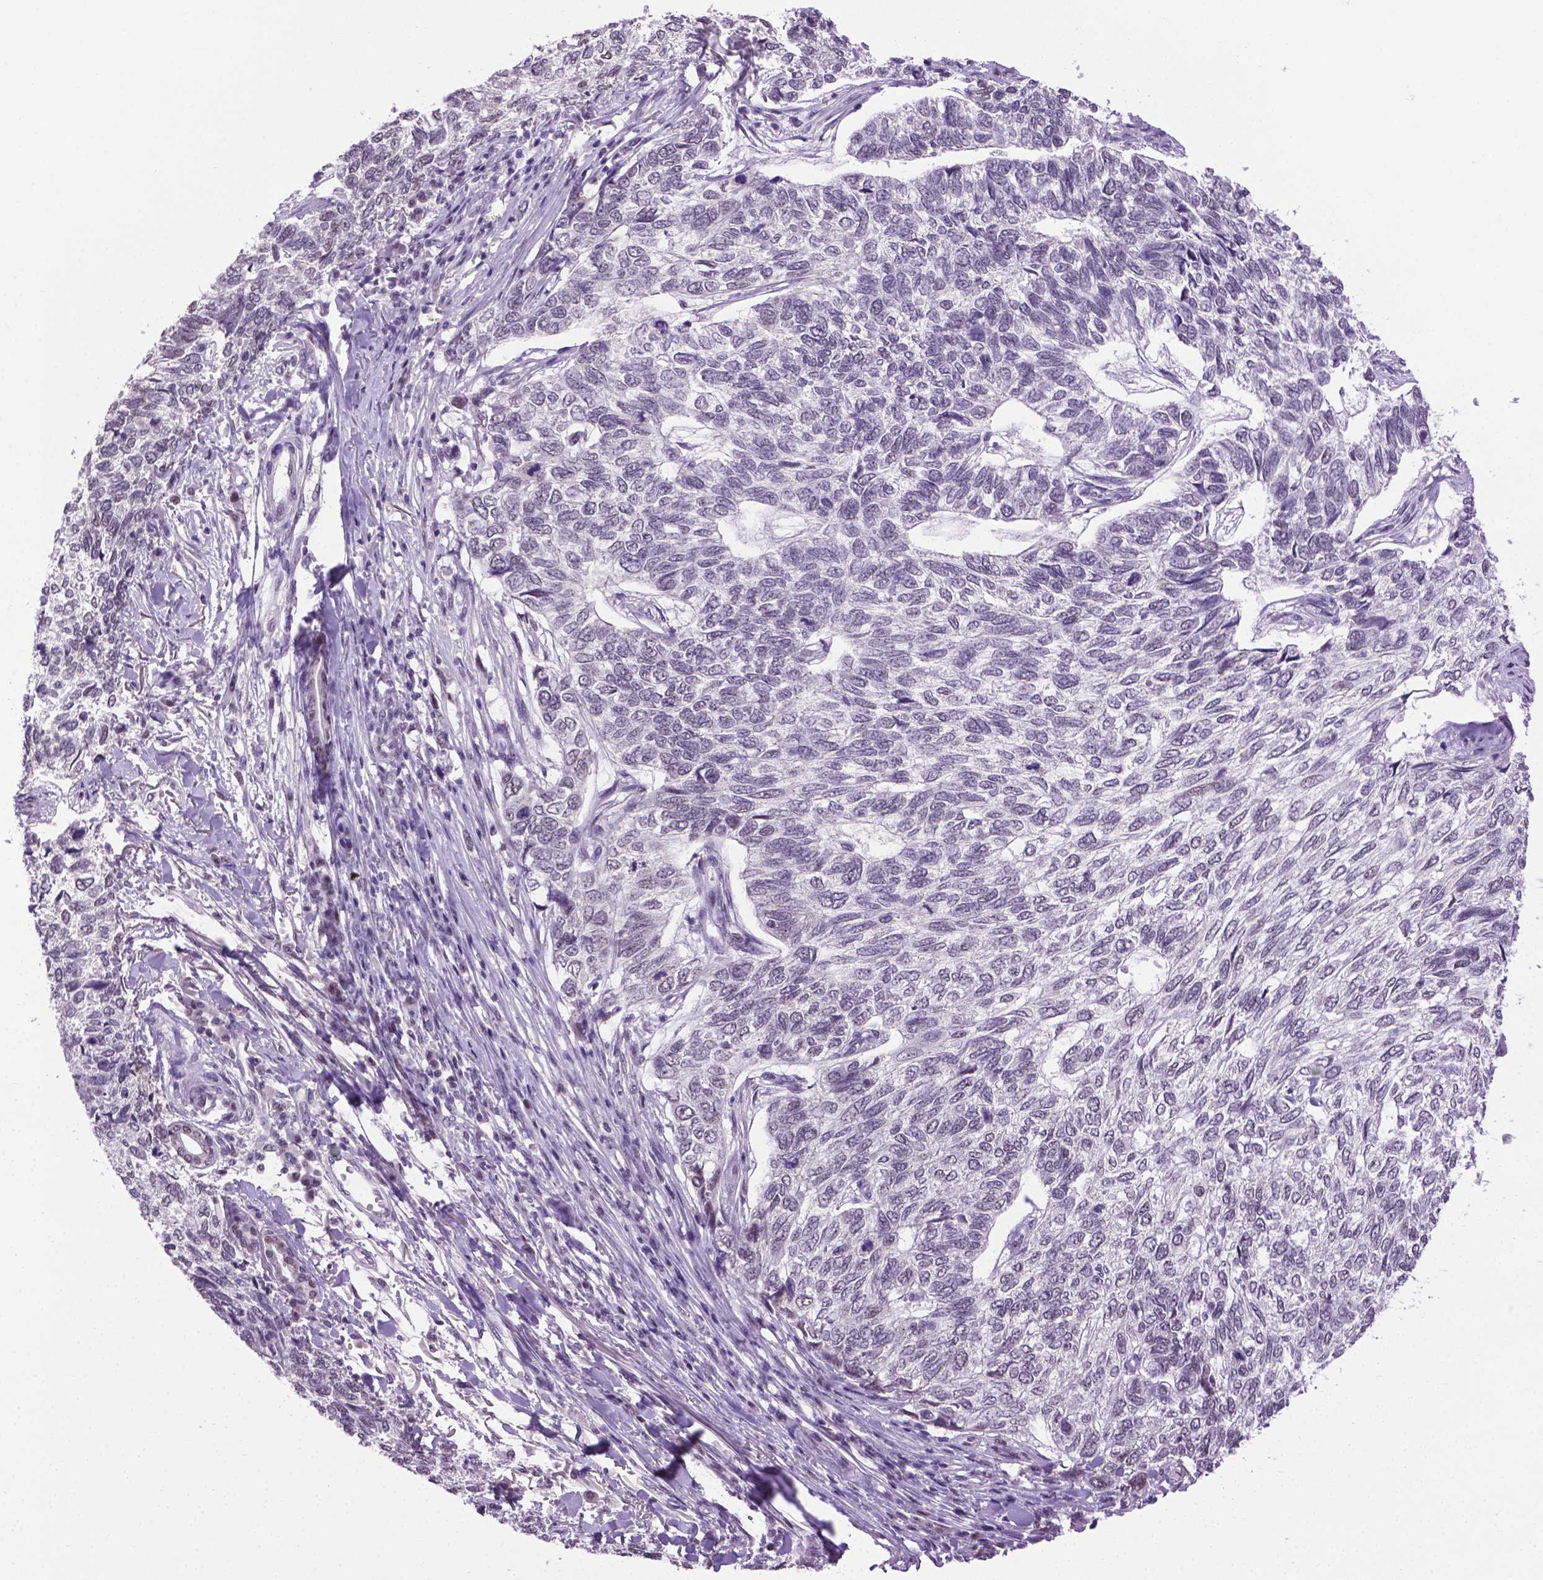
{"staining": {"intensity": "negative", "quantity": "none", "location": "none"}, "tissue": "skin cancer", "cell_type": "Tumor cells", "image_type": "cancer", "snomed": [{"axis": "morphology", "description": "Basal cell carcinoma"}, {"axis": "topography", "description": "Skin"}], "caption": "Immunohistochemistry image of neoplastic tissue: basal cell carcinoma (skin) stained with DAB demonstrates no significant protein expression in tumor cells.", "gene": "ABI2", "patient": {"sex": "female", "age": 65}}